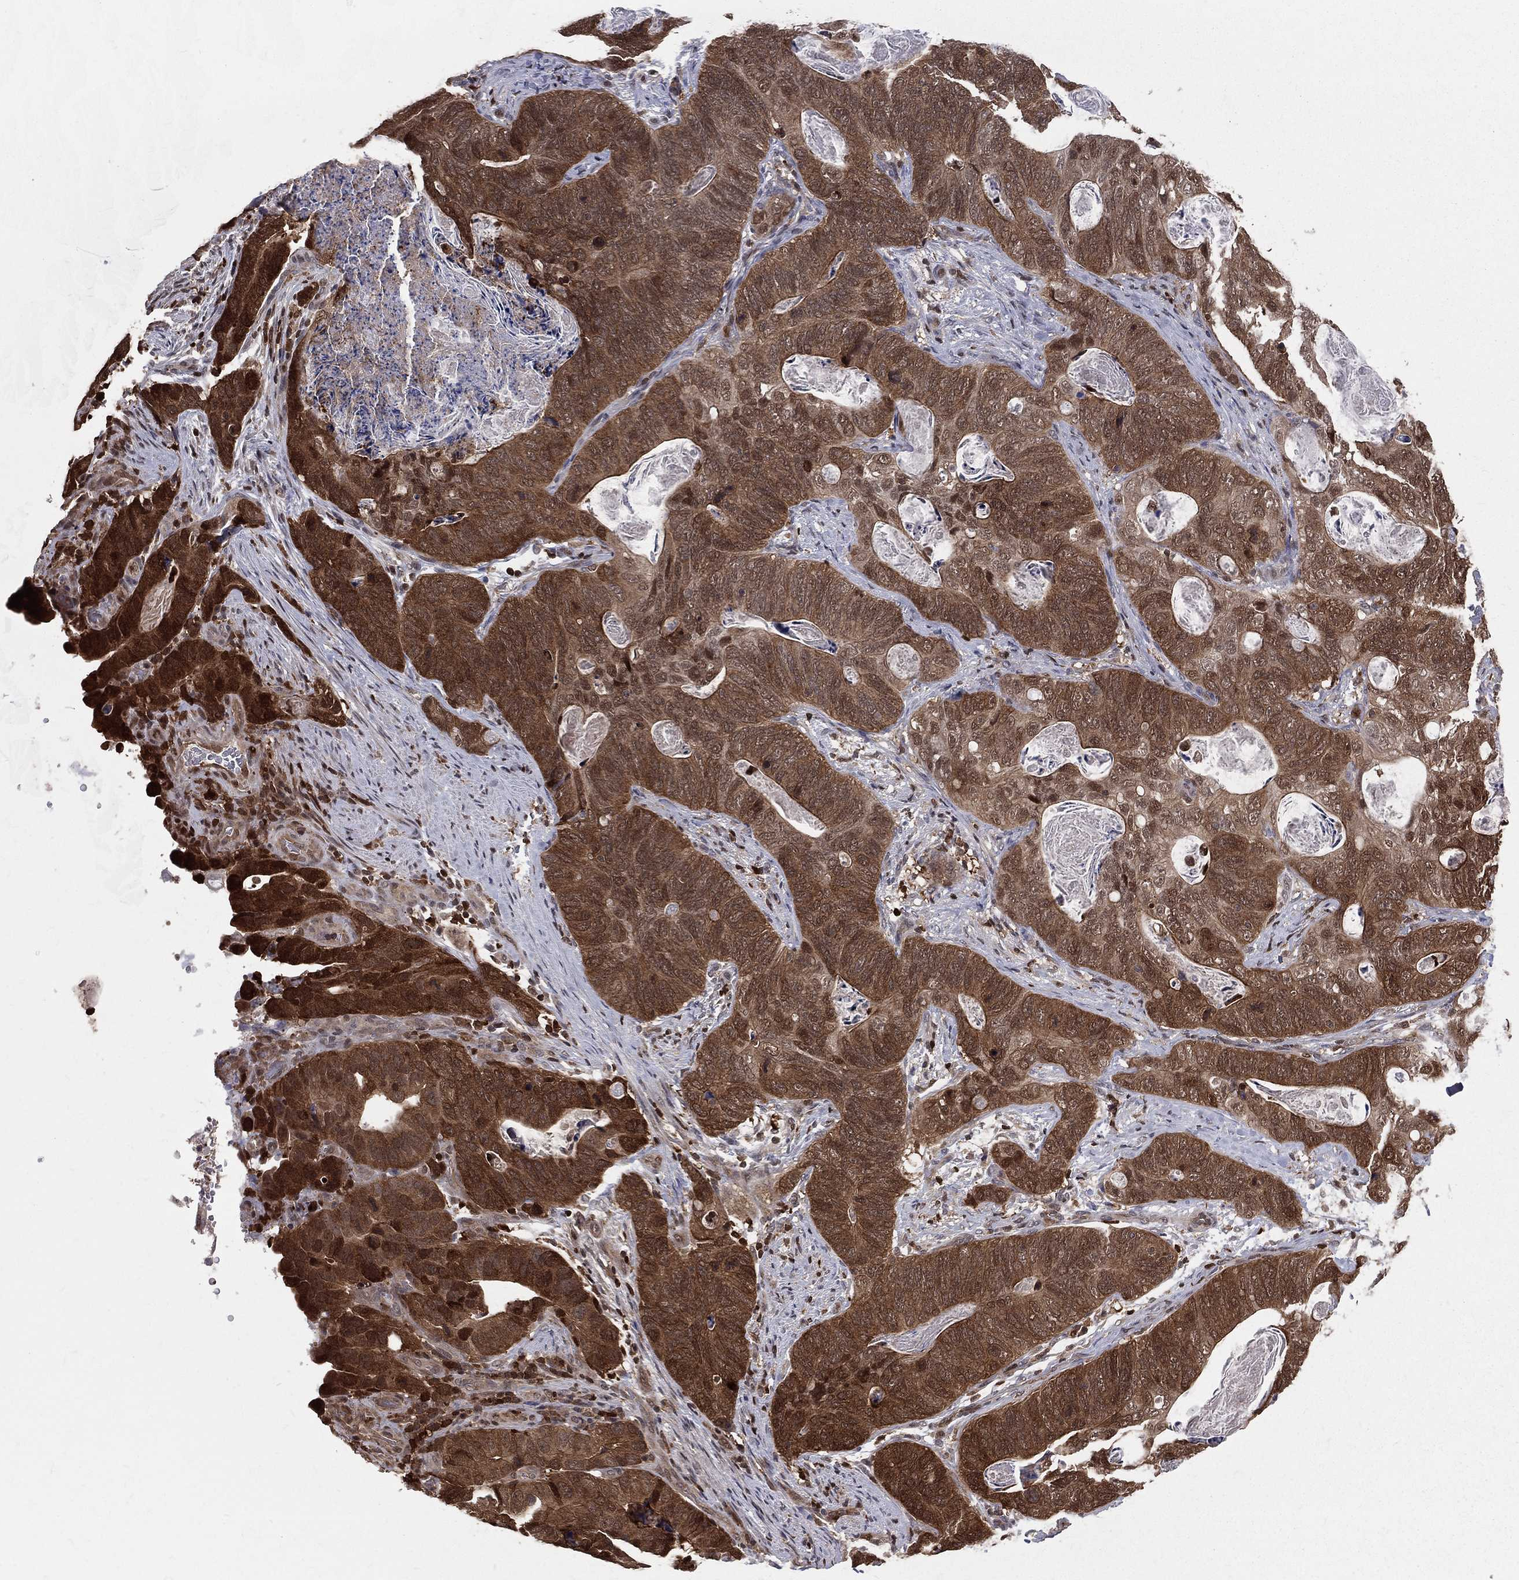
{"staining": {"intensity": "moderate", "quantity": "25%-75%", "location": "cytoplasmic/membranous"}, "tissue": "stomach cancer", "cell_type": "Tumor cells", "image_type": "cancer", "snomed": [{"axis": "morphology", "description": "Normal tissue, NOS"}, {"axis": "morphology", "description": "Adenocarcinoma, NOS"}, {"axis": "topography", "description": "Stomach"}], "caption": "This is an image of IHC staining of stomach cancer, which shows moderate positivity in the cytoplasmic/membranous of tumor cells.", "gene": "ENO1", "patient": {"sex": "female", "age": 89}}